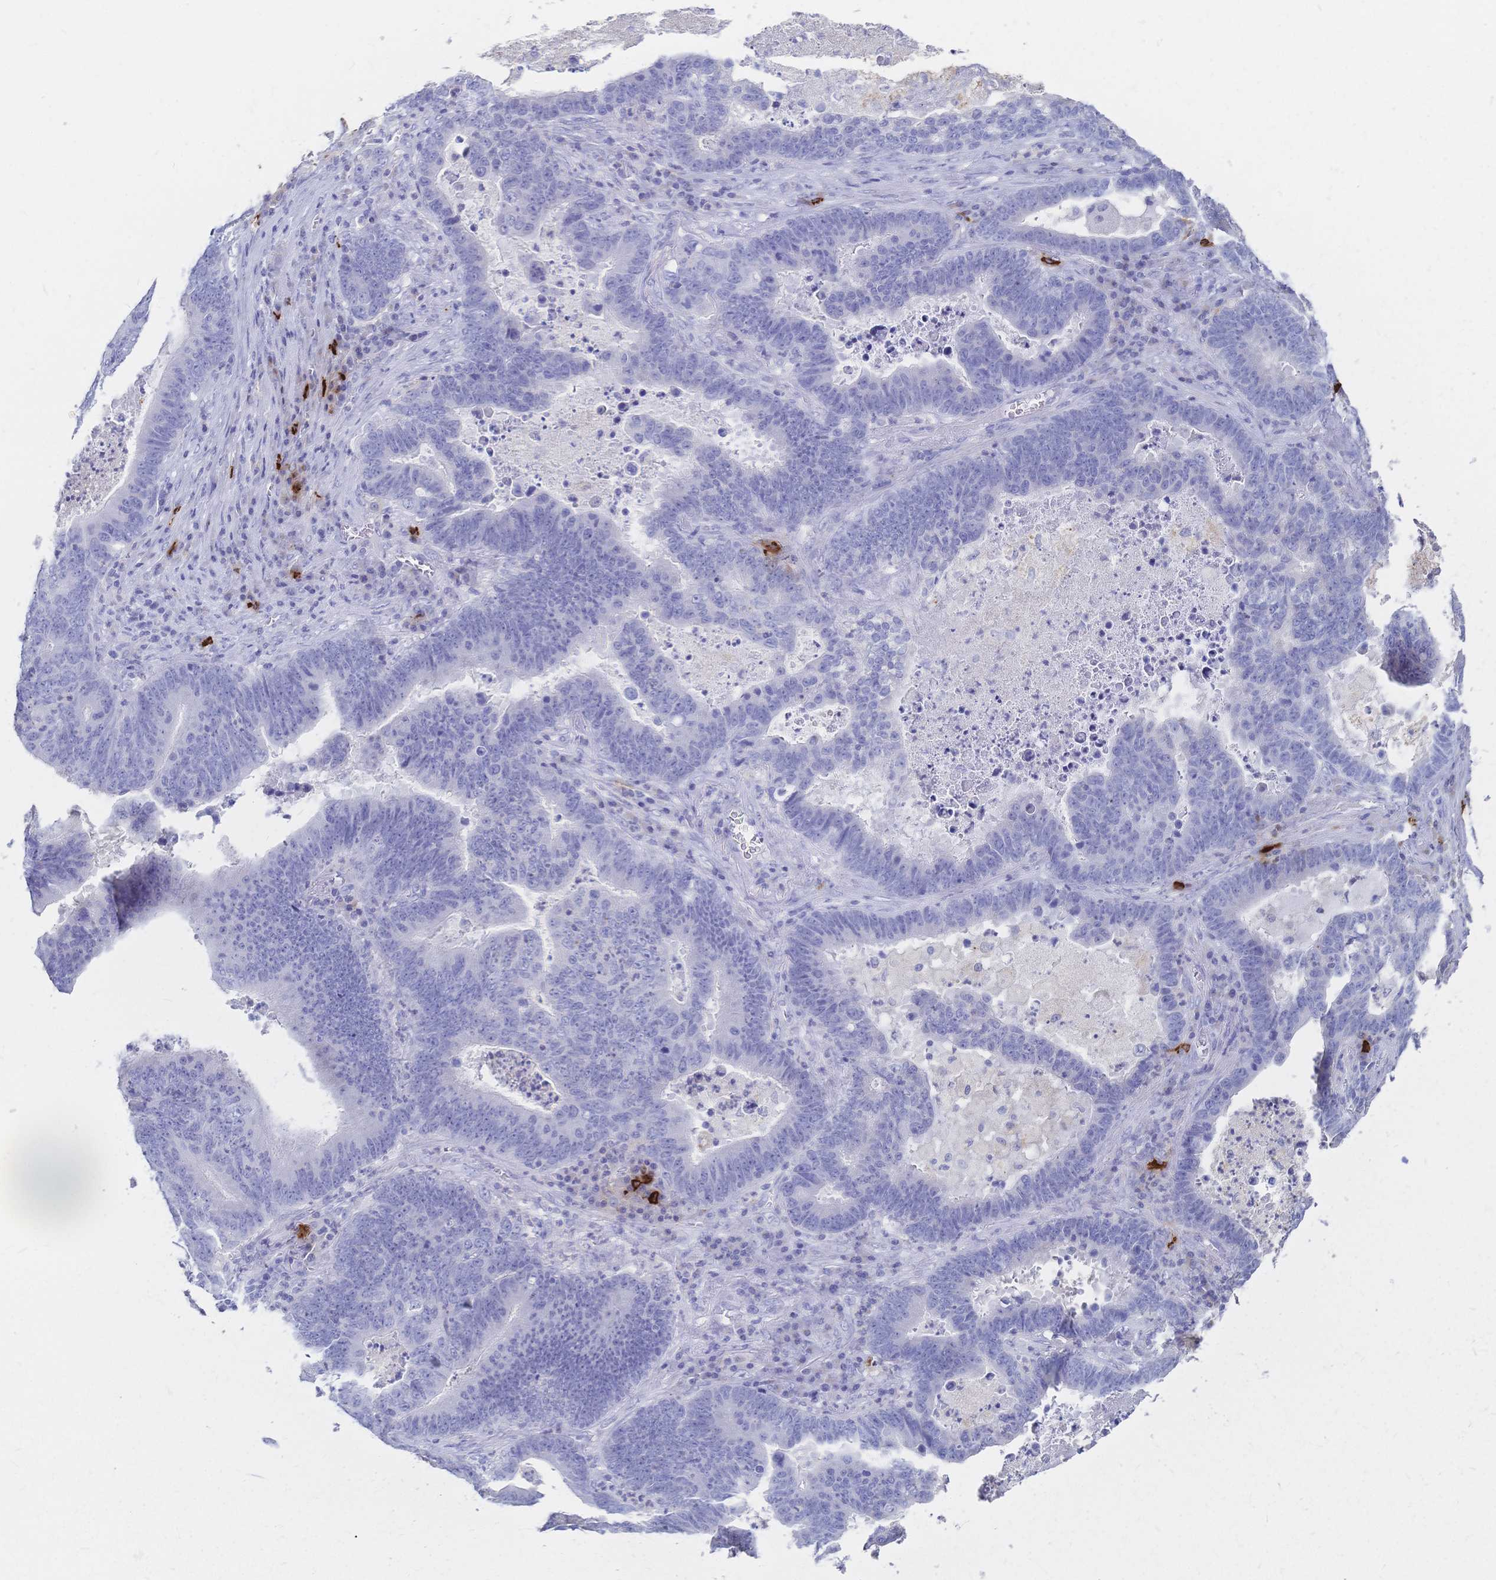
{"staining": {"intensity": "negative", "quantity": "none", "location": "none"}, "tissue": "lung cancer", "cell_type": "Tumor cells", "image_type": "cancer", "snomed": [{"axis": "morphology", "description": "Aneuploidy"}, {"axis": "morphology", "description": "Adenocarcinoma, NOS"}, {"axis": "morphology", "description": "Adenocarcinoma primary or metastatic"}, {"axis": "topography", "description": "Lung"}], "caption": "IHC of lung cancer demonstrates no positivity in tumor cells. The staining was performed using DAB (3,3'-diaminobenzidine) to visualize the protein expression in brown, while the nuclei were stained in blue with hematoxylin (Magnification: 20x).", "gene": "IL2RB", "patient": {"sex": "female", "age": 75}}